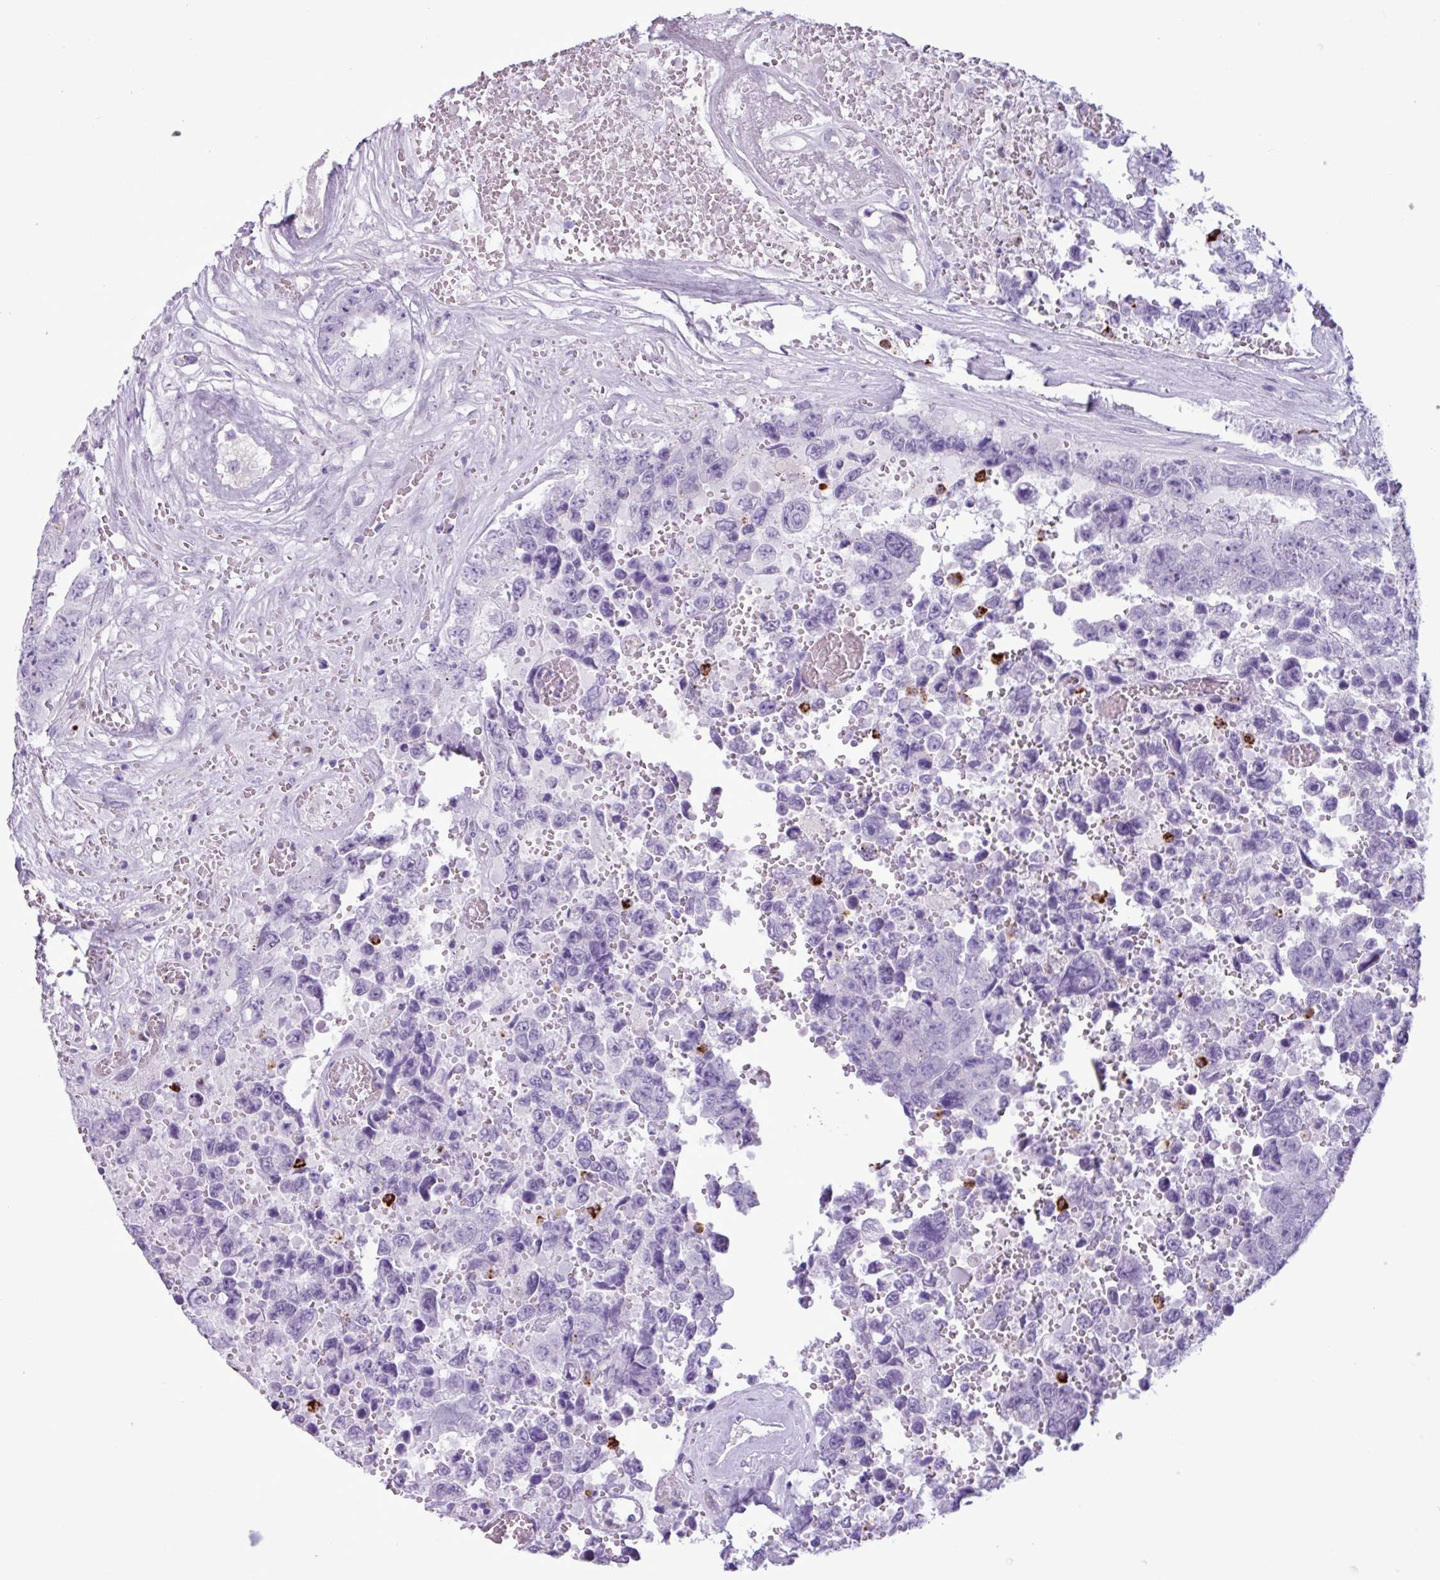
{"staining": {"intensity": "negative", "quantity": "none", "location": "none"}, "tissue": "testis cancer", "cell_type": "Tumor cells", "image_type": "cancer", "snomed": [{"axis": "morphology", "description": "Normal tissue, NOS"}, {"axis": "morphology", "description": "Carcinoma, Embryonal, NOS"}, {"axis": "topography", "description": "Testis"}, {"axis": "topography", "description": "Epididymis"}], "caption": "A high-resolution micrograph shows immunohistochemistry (IHC) staining of testis cancer, which demonstrates no significant expression in tumor cells. Nuclei are stained in blue.", "gene": "TMEM178A", "patient": {"sex": "male", "age": 25}}